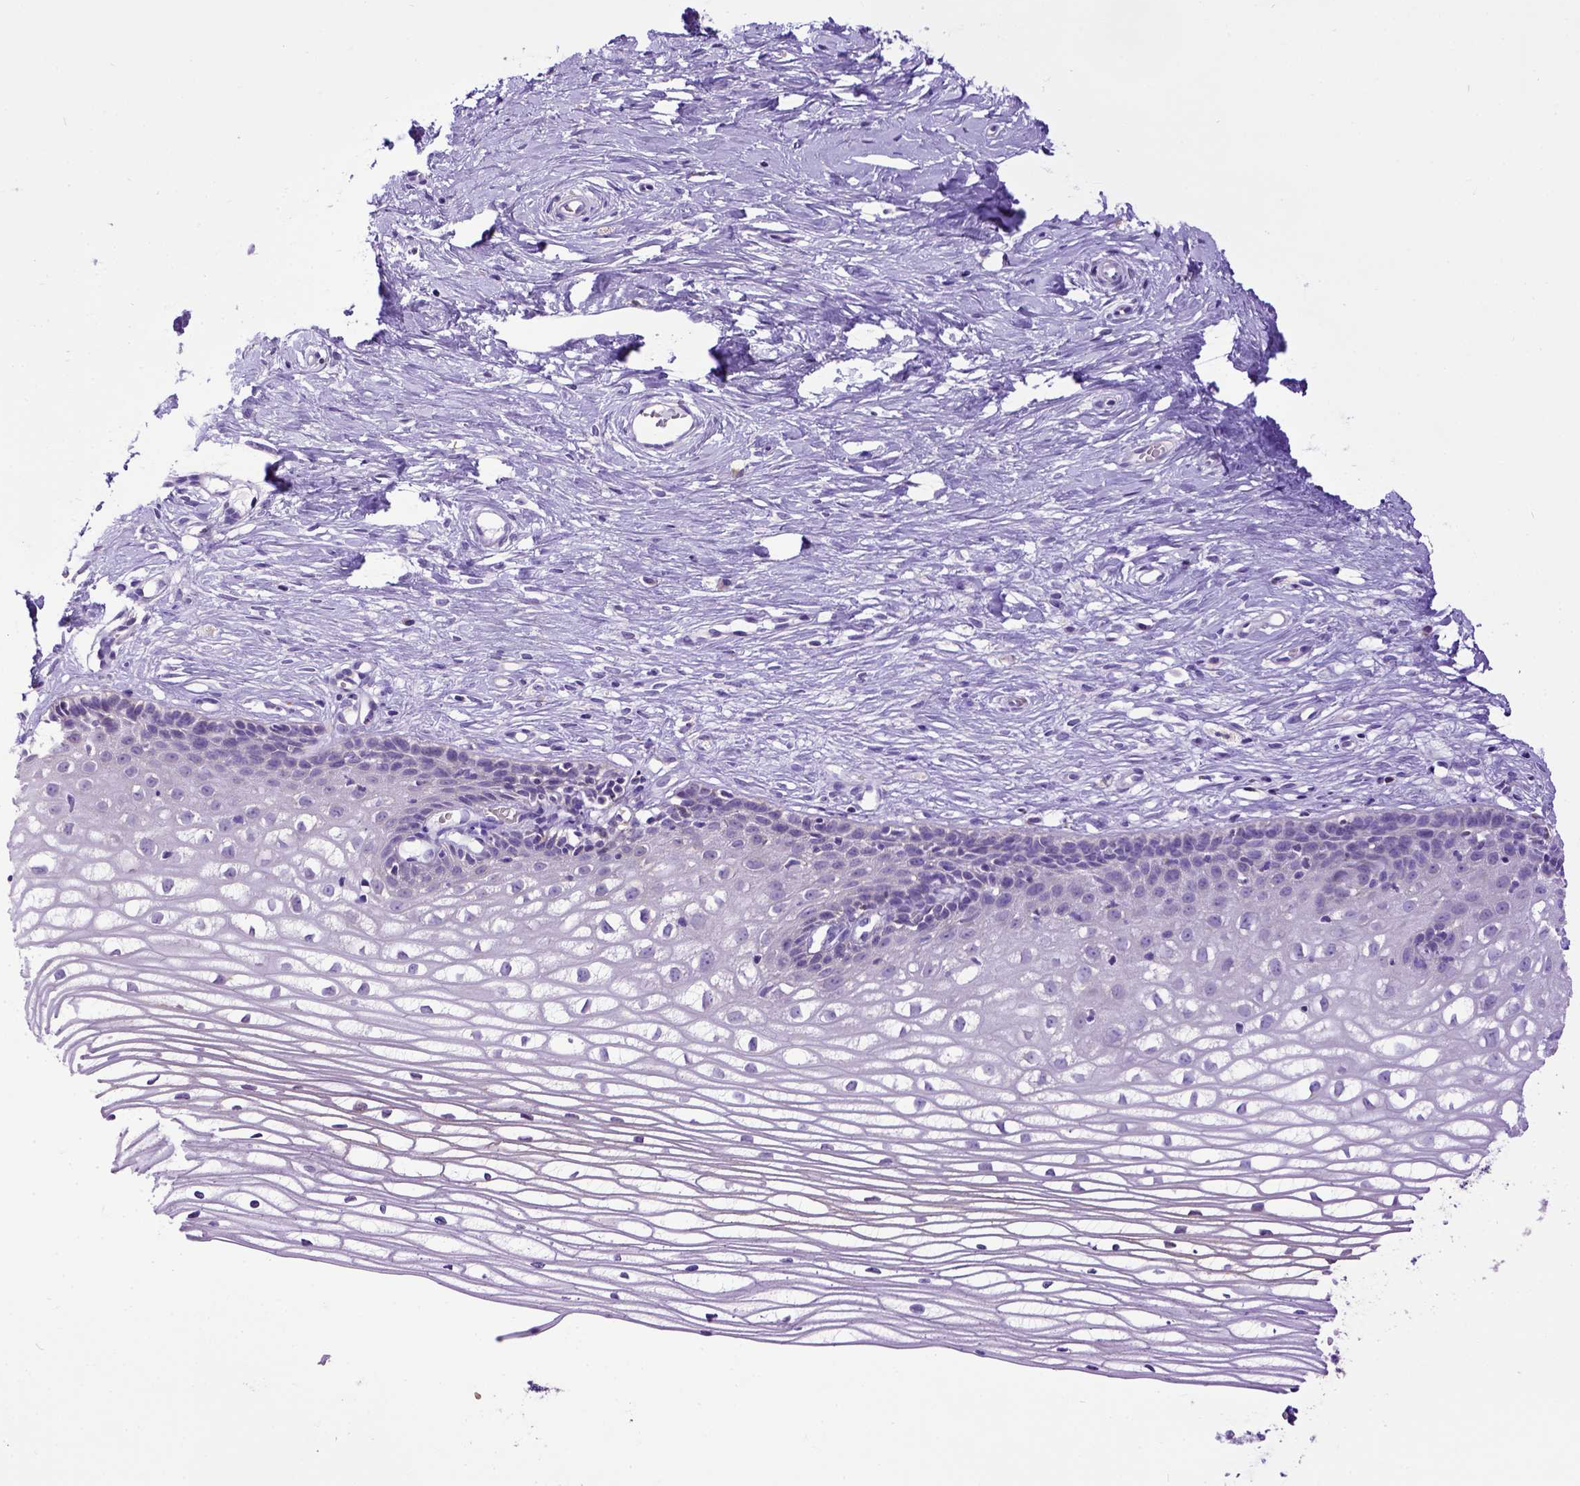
{"staining": {"intensity": "negative", "quantity": "none", "location": "none"}, "tissue": "cervix", "cell_type": "Glandular cells", "image_type": "normal", "snomed": [{"axis": "morphology", "description": "Normal tissue, NOS"}, {"axis": "topography", "description": "Cervix"}], "caption": "IHC histopathology image of benign cervix stained for a protein (brown), which displays no positivity in glandular cells.", "gene": "SPEF1", "patient": {"sex": "female", "age": 40}}